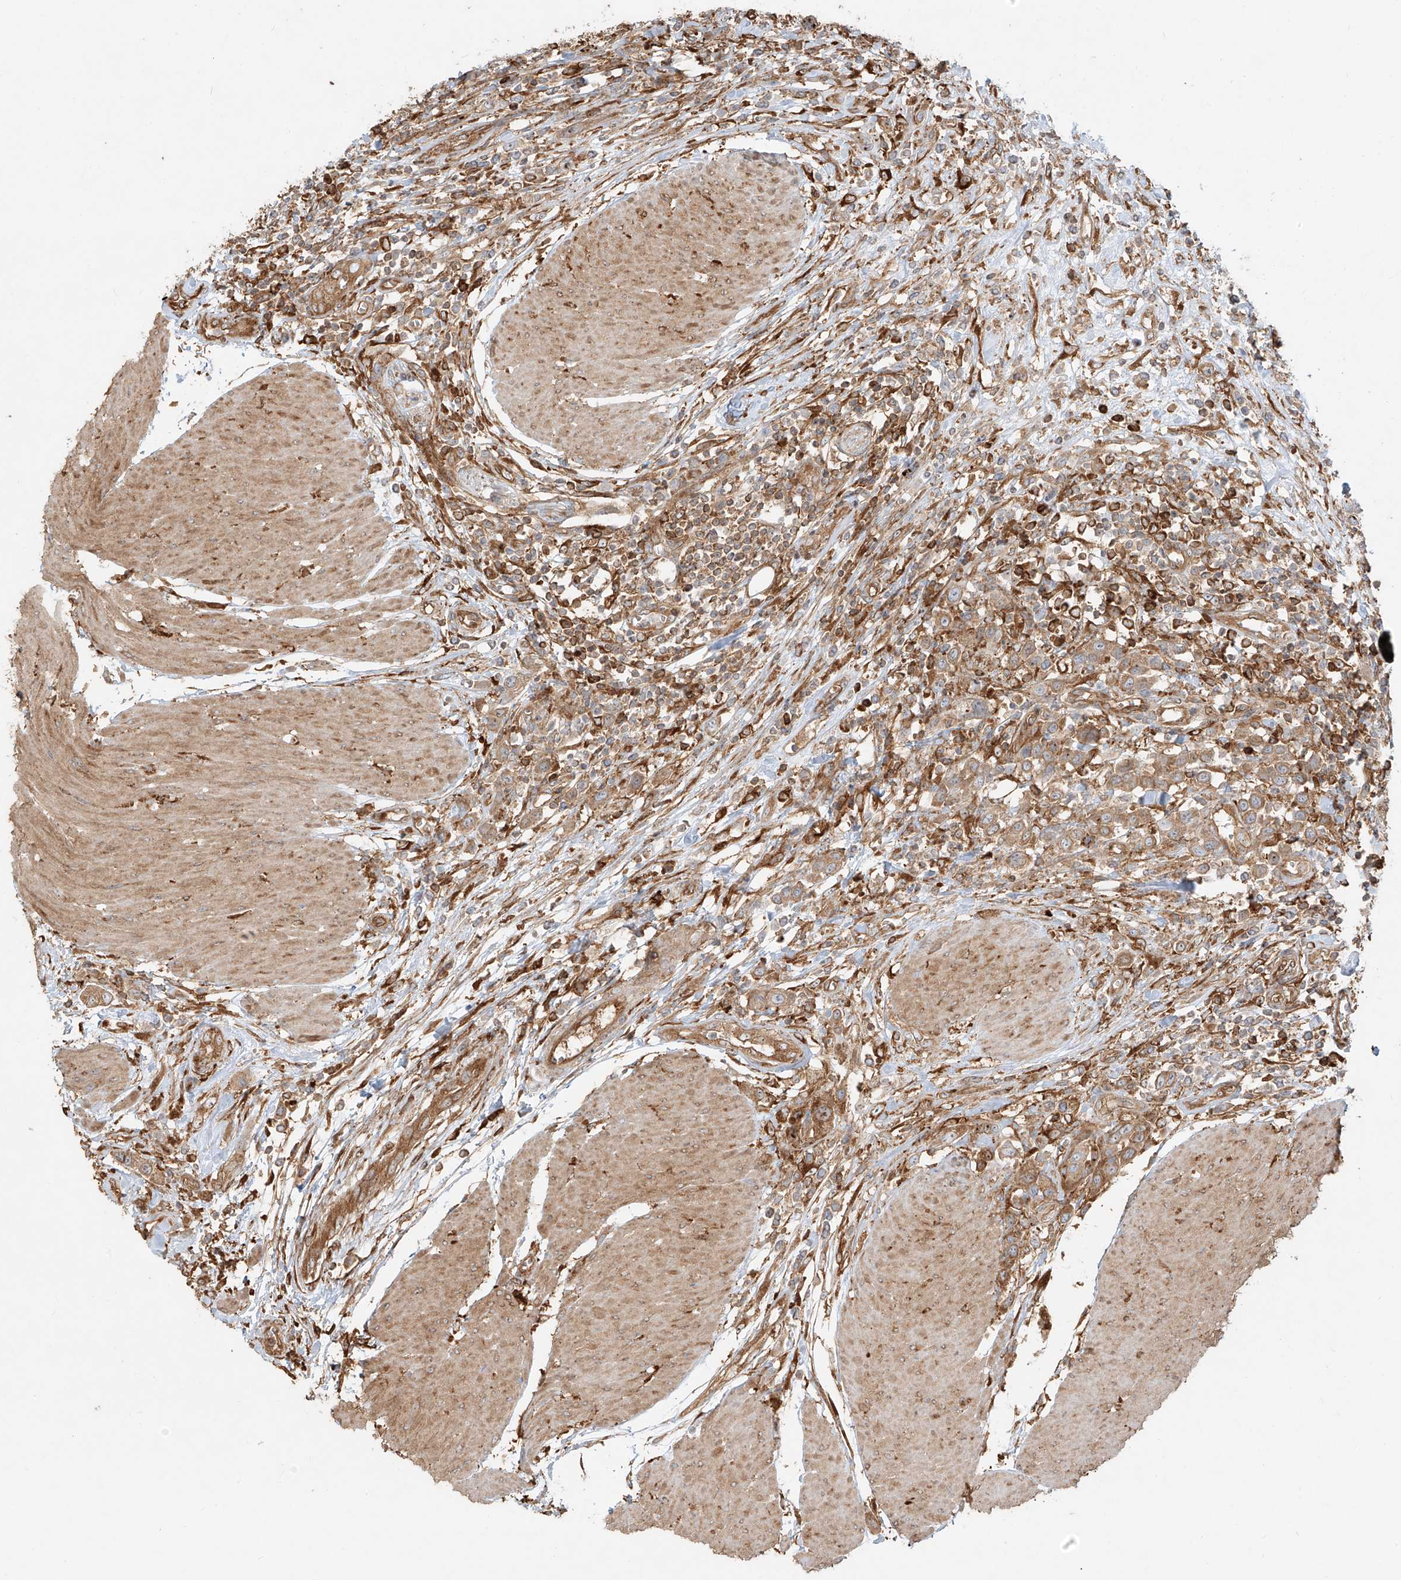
{"staining": {"intensity": "moderate", "quantity": ">75%", "location": "cytoplasmic/membranous"}, "tissue": "urothelial cancer", "cell_type": "Tumor cells", "image_type": "cancer", "snomed": [{"axis": "morphology", "description": "Urothelial carcinoma, High grade"}, {"axis": "topography", "description": "Urinary bladder"}], "caption": "Immunohistochemical staining of urothelial carcinoma (high-grade) exhibits medium levels of moderate cytoplasmic/membranous protein staining in approximately >75% of tumor cells.", "gene": "SNX9", "patient": {"sex": "male", "age": 50}}